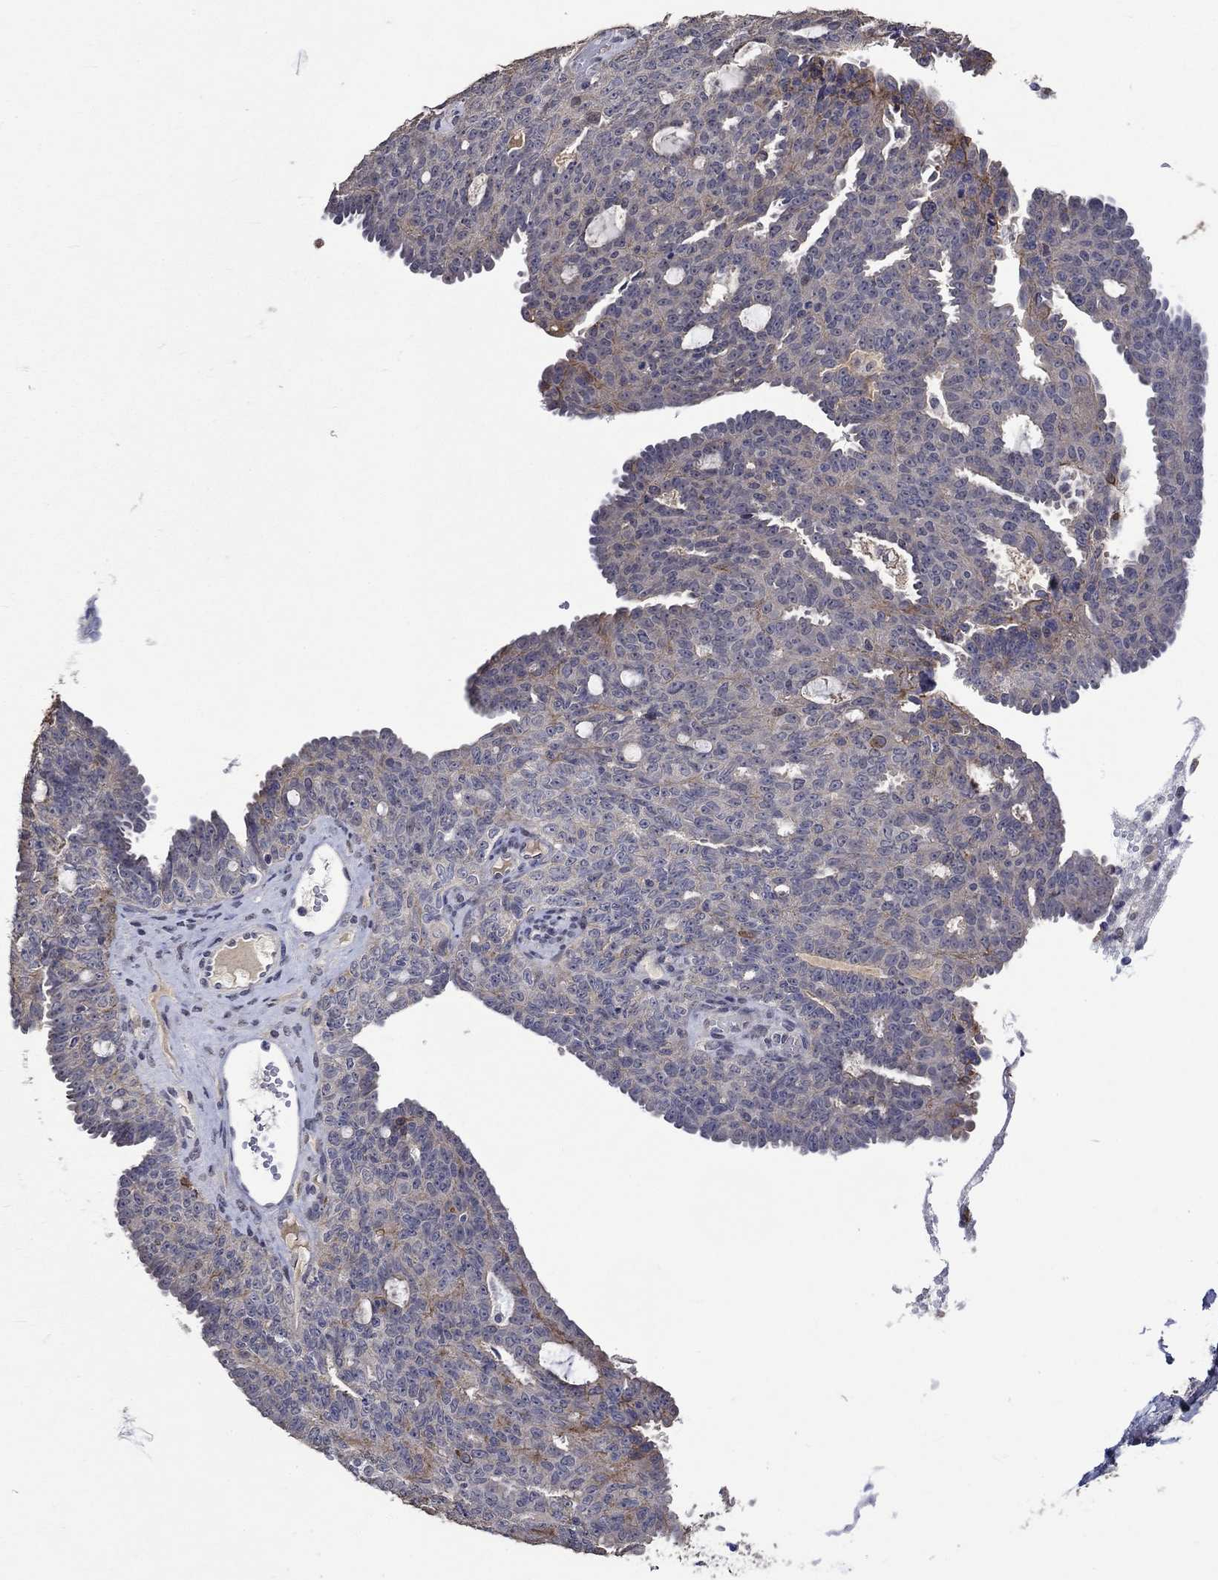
{"staining": {"intensity": "negative", "quantity": "none", "location": "none"}, "tissue": "ovarian cancer", "cell_type": "Tumor cells", "image_type": "cancer", "snomed": [{"axis": "morphology", "description": "Cystadenocarcinoma, serous, NOS"}, {"axis": "topography", "description": "Ovary"}], "caption": "Histopathology image shows no protein expression in tumor cells of ovarian cancer tissue.", "gene": "DDX3Y", "patient": {"sex": "female", "age": 71}}